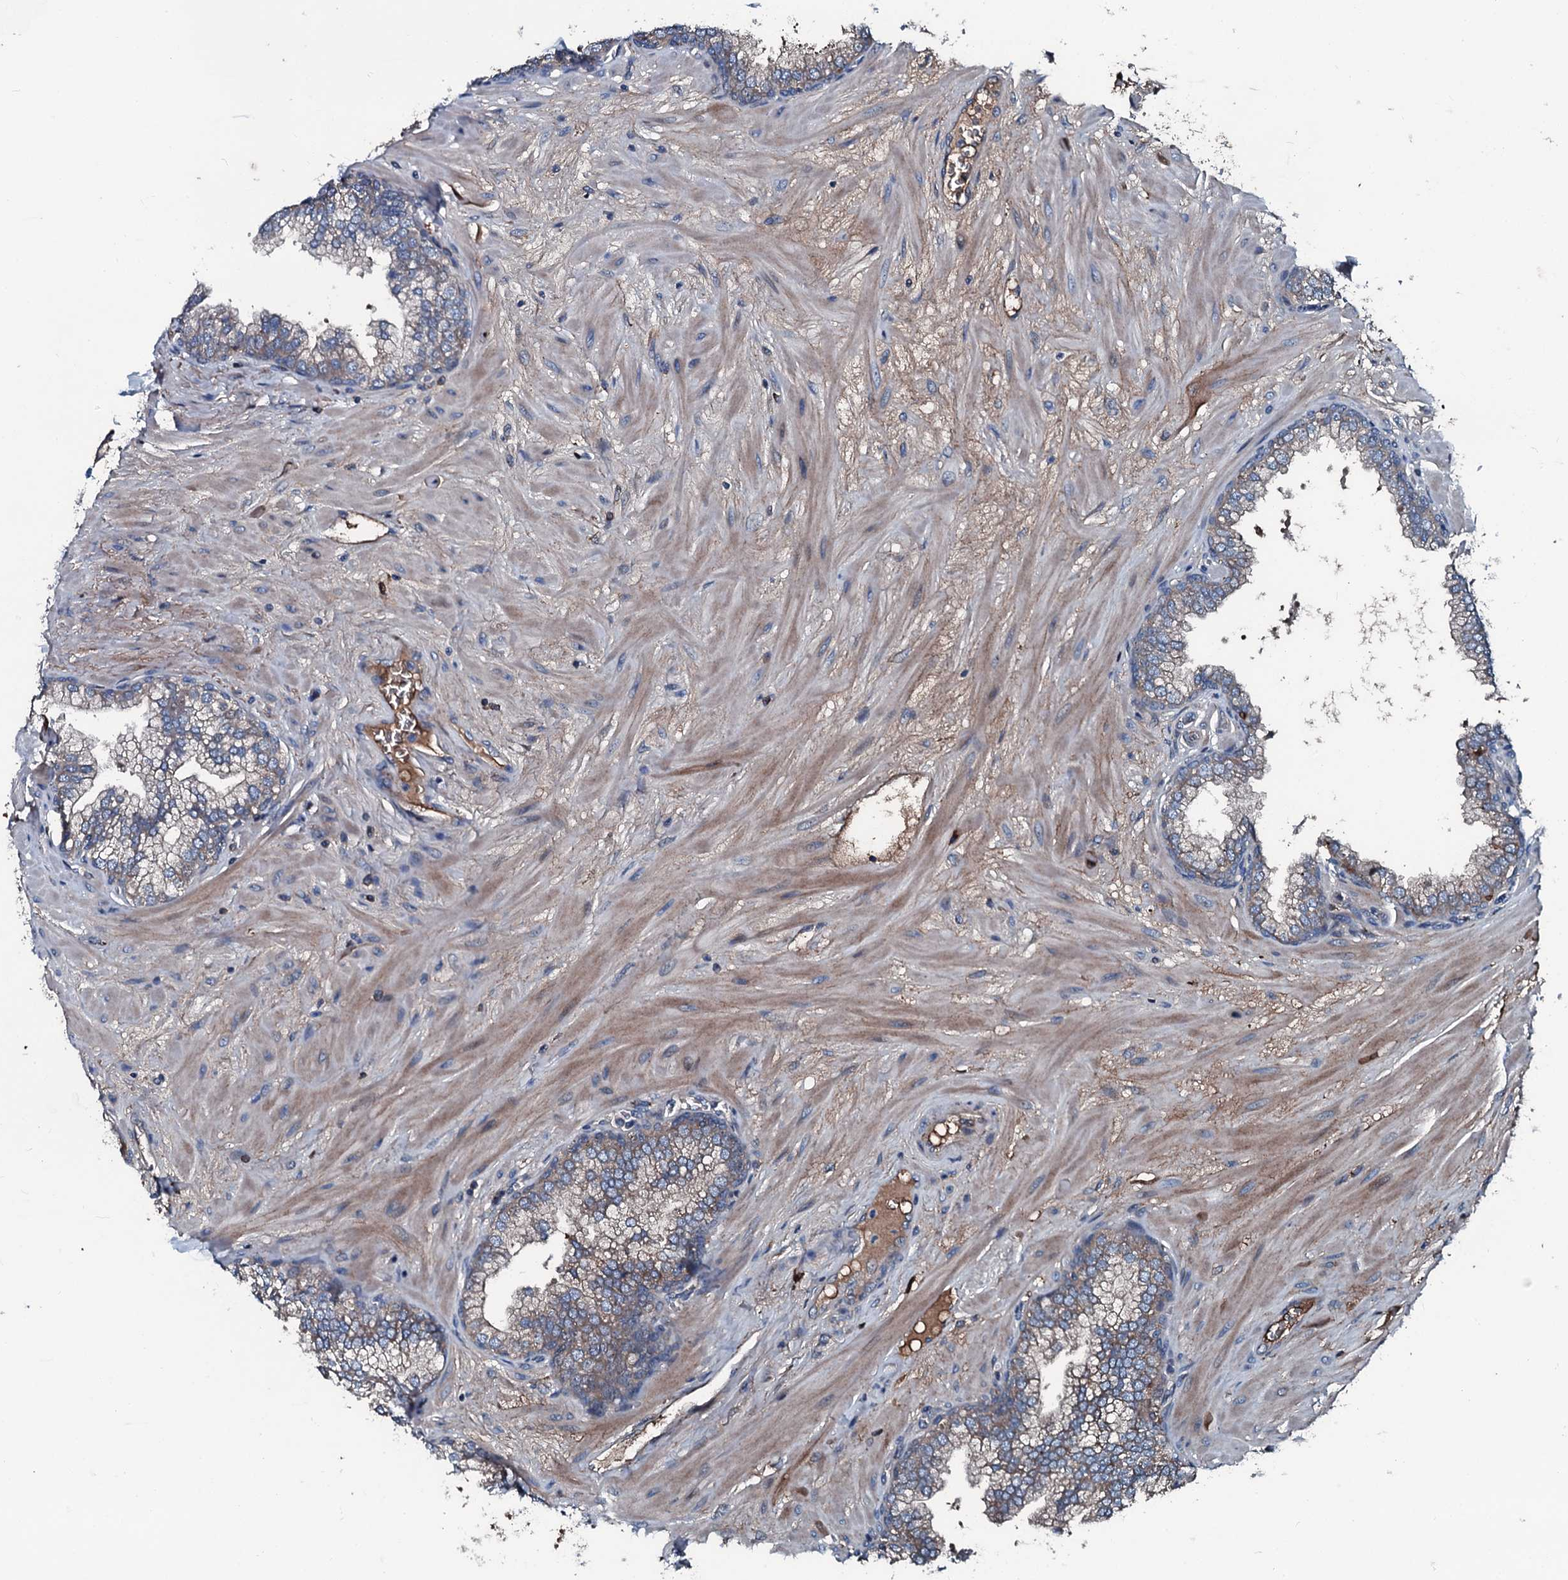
{"staining": {"intensity": "moderate", "quantity": "<25%", "location": "cytoplasmic/membranous"}, "tissue": "prostate", "cell_type": "Glandular cells", "image_type": "normal", "snomed": [{"axis": "morphology", "description": "Normal tissue, NOS"}, {"axis": "topography", "description": "Prostate"}], "caption": "Protein analysis of benign prostate reveals moderate cytoplasmic/membranous positivity in approximately <25% of glandular cells.", "gene": "AARS1", "patient": {"sex": "male", "age": 60}}